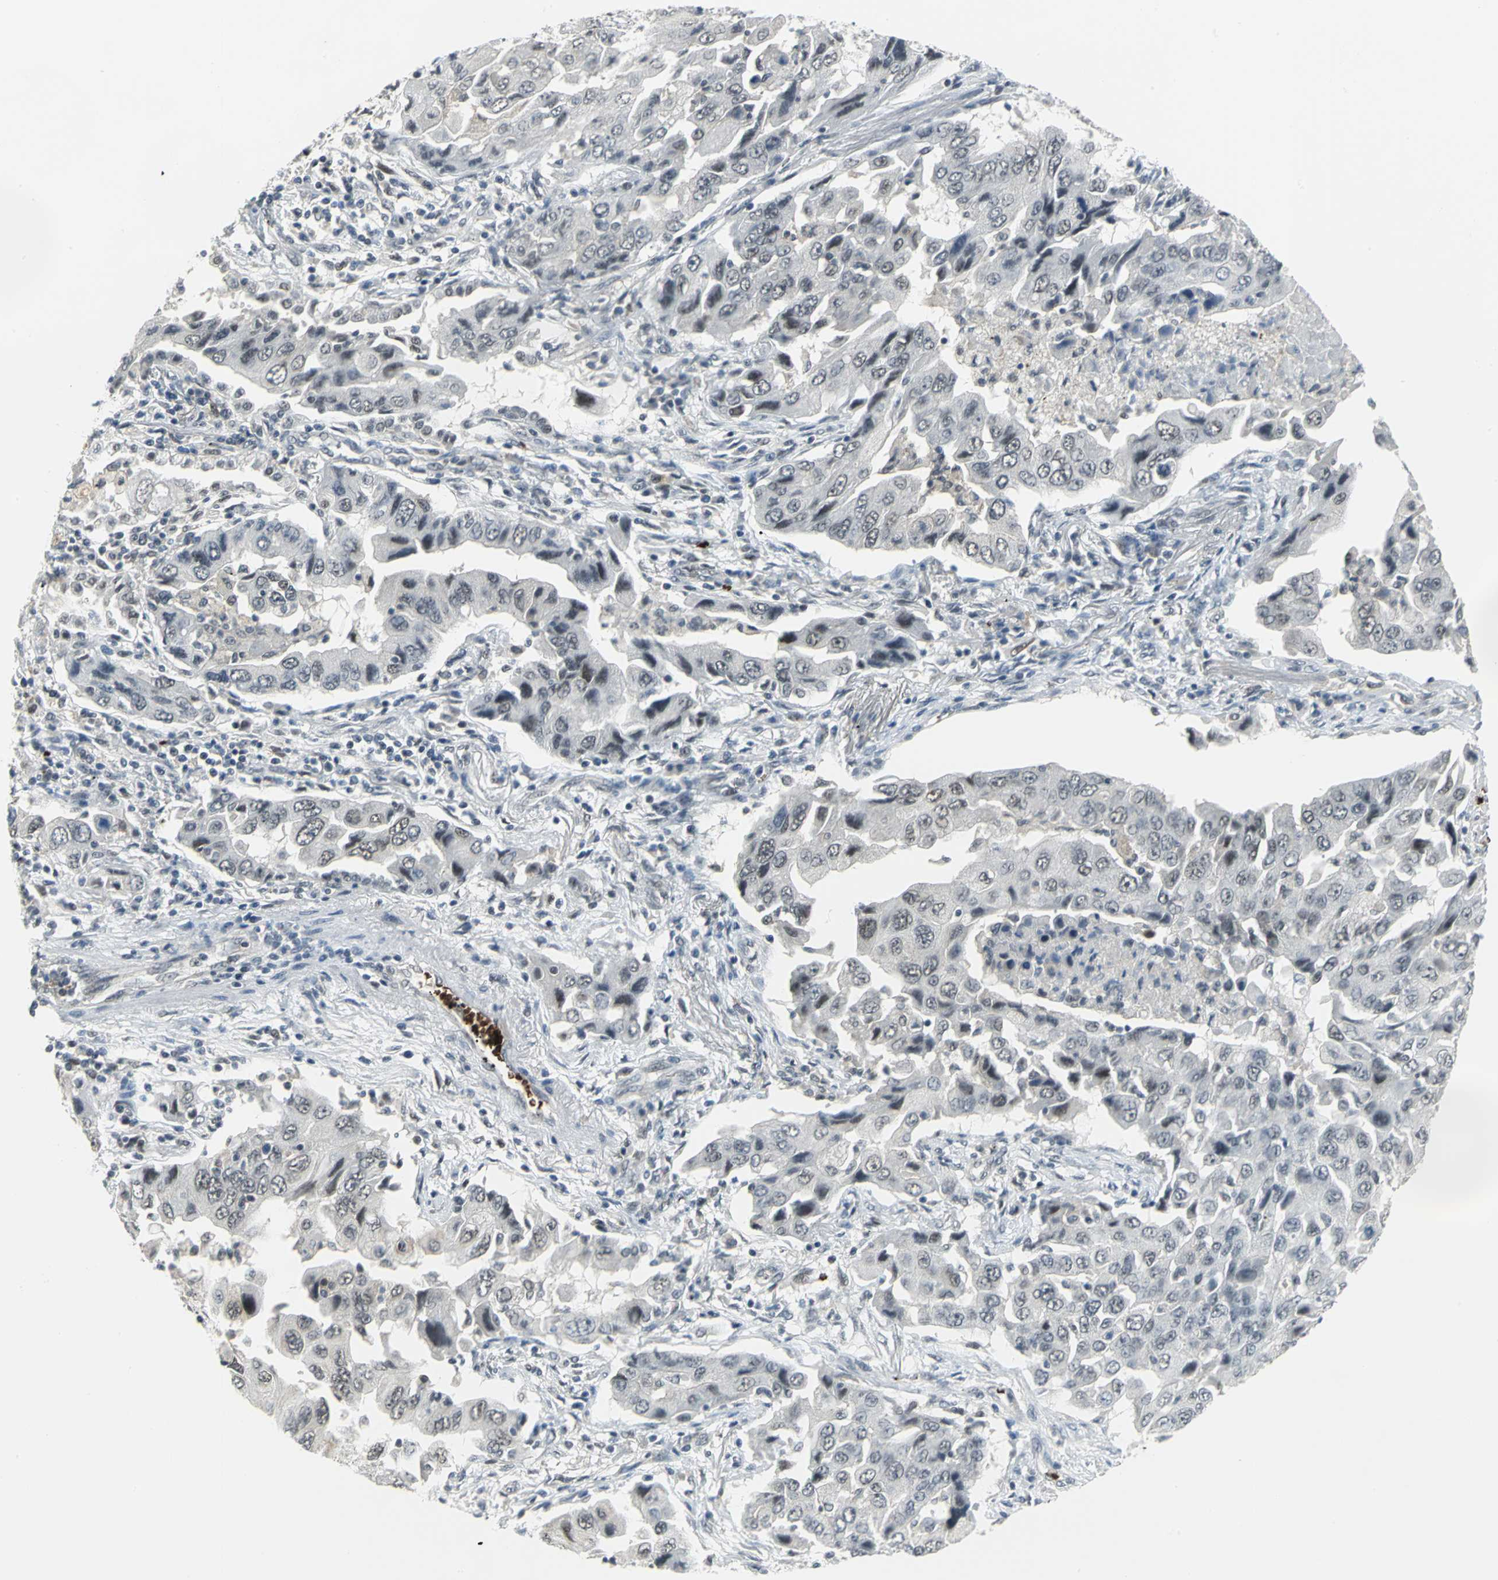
{"staining": {"intensity": "weak", "quantity": "25%-75%", "location": "nuclear"}, "tissue": "lung cancer", "cell_type": "Tumor cells", "image_type": "cancer", "snomed": [{"axis": "morphology", "description": "Adenocarcinoma, NOS"}, {"axis": "topography", "description": "Lung"}], "caption": "Protein expression analysis of human adenocarcinoma (lung) reveals weak nuclear positivity in about 25%-75% of tumor cells.", "gene": "GLI3", "patient": {"sex": "female", "age": 65}}